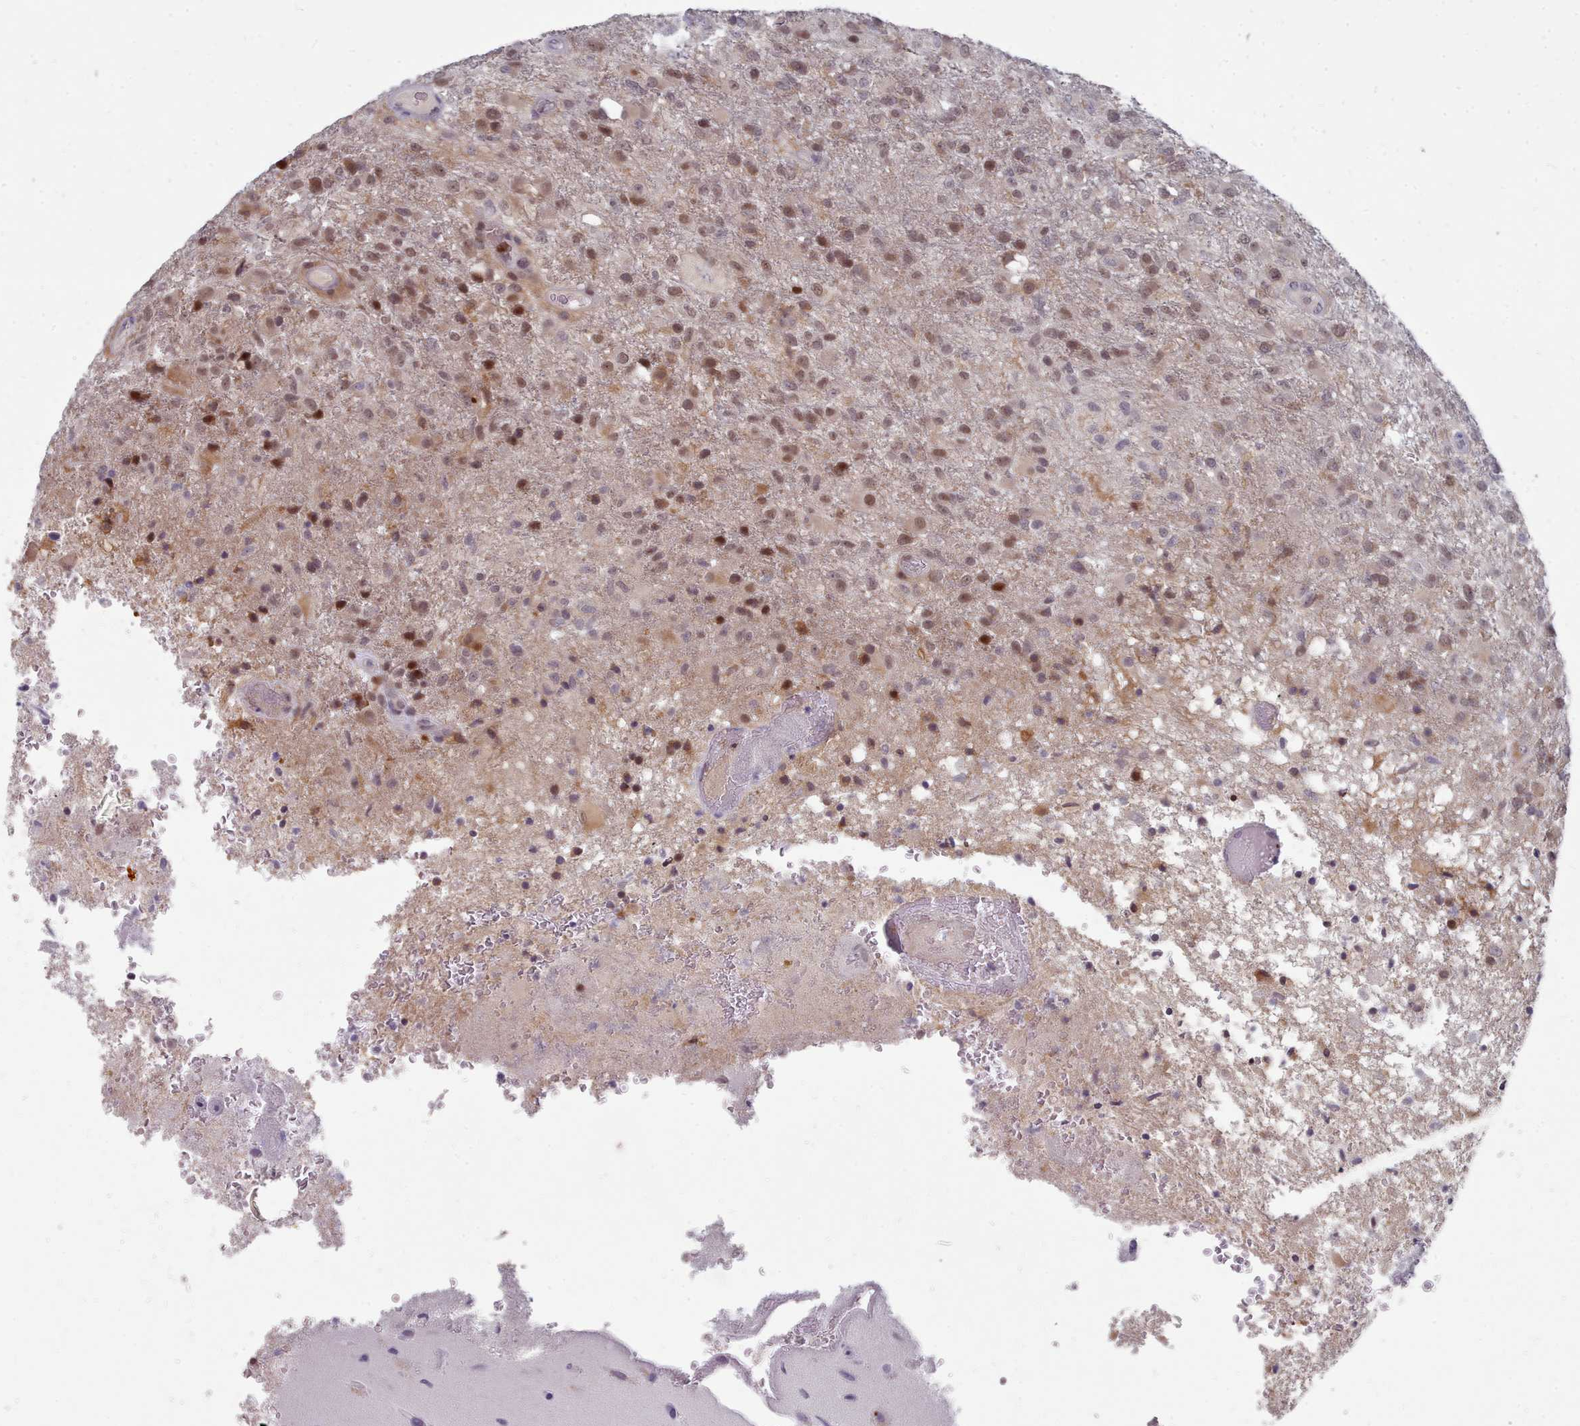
{"staining": {"intensity": "weak", "quantity": ">75%", "location": "nuclear"}, "tissue": "glioma", "cell_type": "Tumor cells", "image_type": "cancer", "snomed": [{"axis": "morphology", "description": "Glioma, malignant, High grade"}, {"axis": "topography", "description": "Brain"}], "caption": "An image of human malignant glioma (high-grade) stained for a protein demonstrates weak nuclear brown staining in tumor cells. The protein is stained brown, and the nuclei are stained in blue (DAB (3,3'-diaminobenzidine) IHC with brightfield microscopy, high magnification).", "gene": "GINS1", "patient": {"sex": "female", "age": 74}}